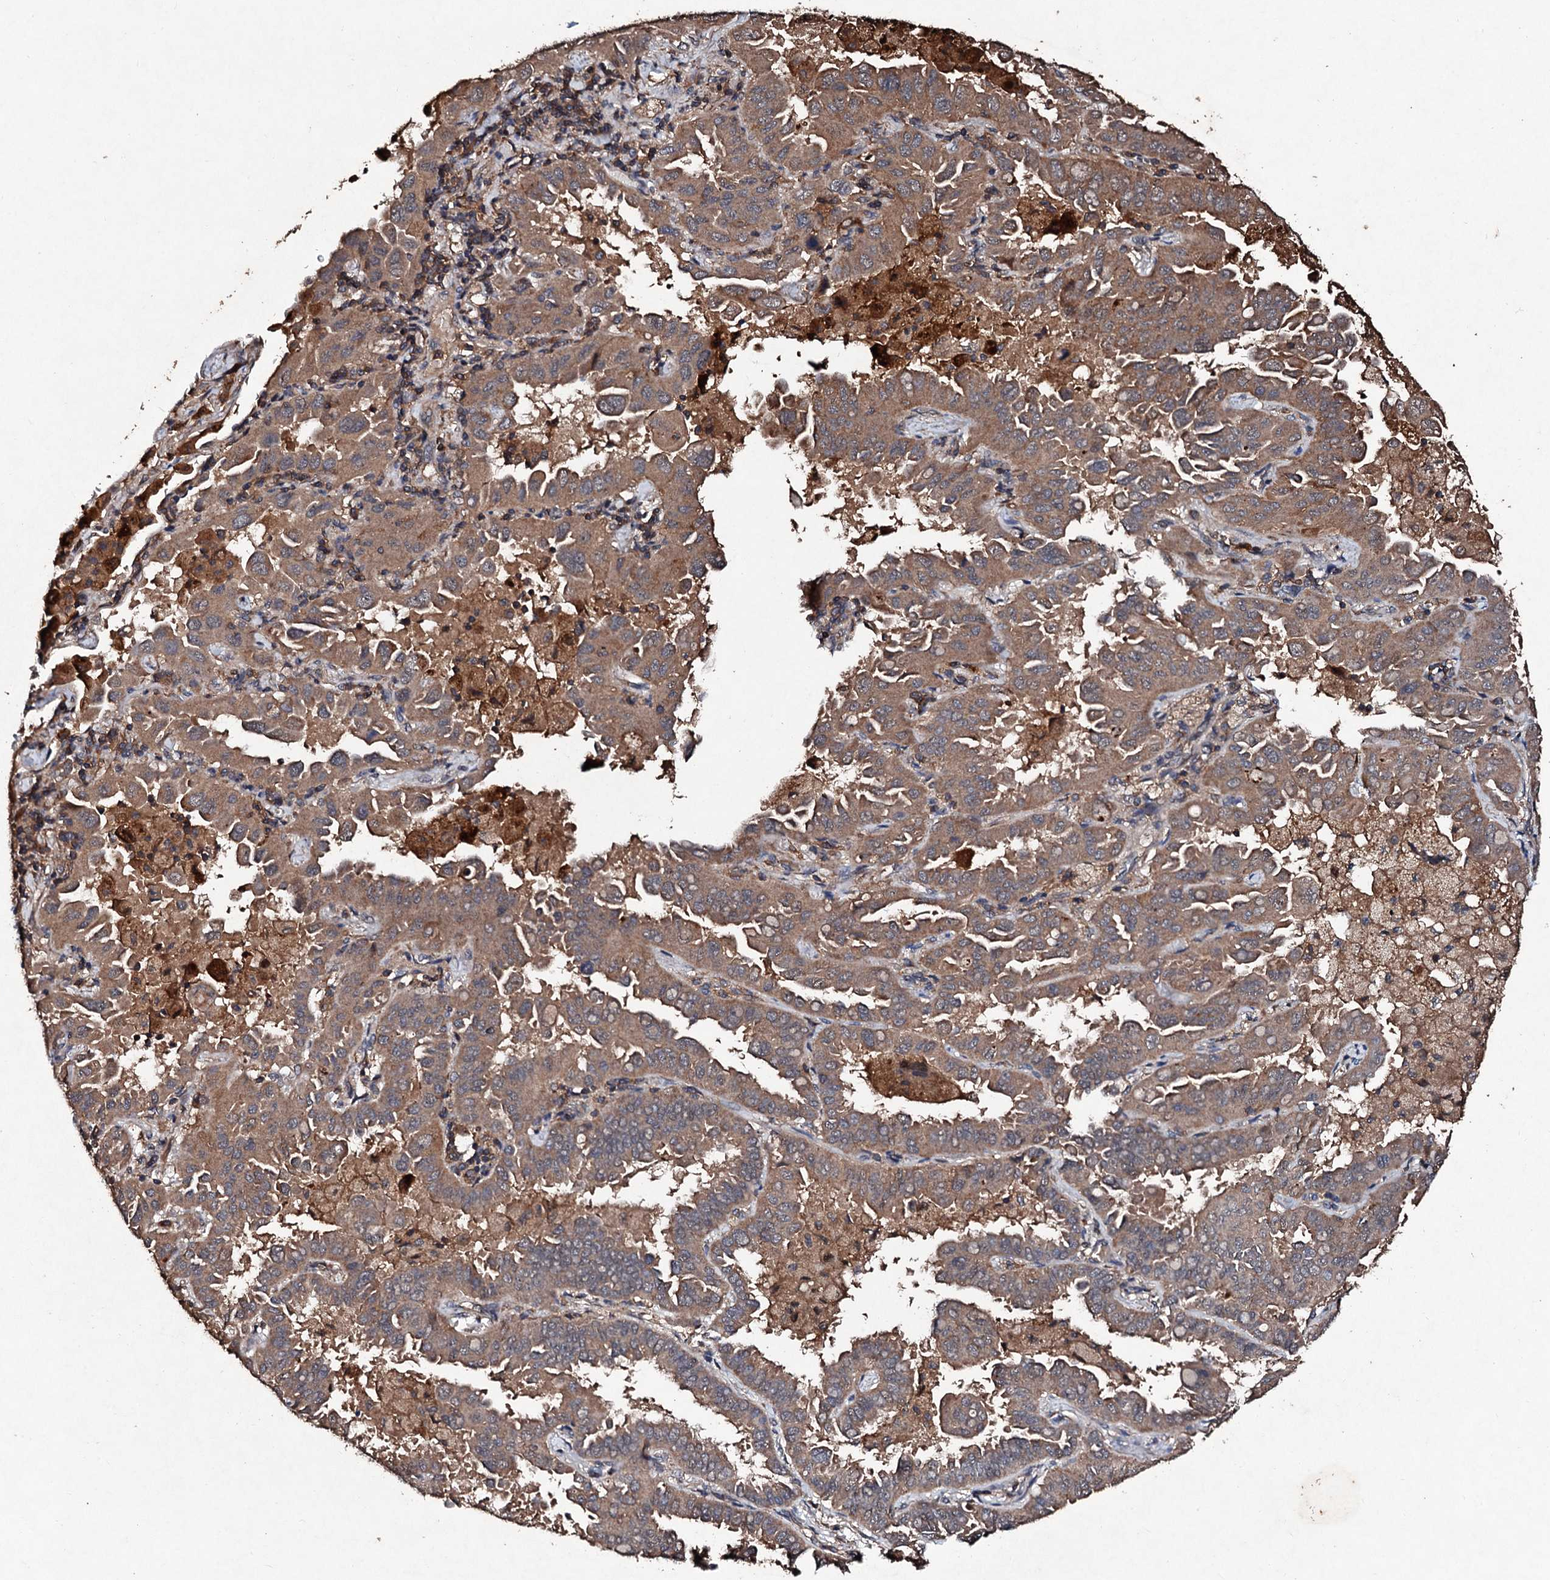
{"staining": {"intensity": "moderate", "quantity": ">75%", "location": "cytoplasmic/membranous"}, "tissue": "lung cancer", "cell_type": "Tumor cells", "image_type": "cancer", "snomed": [{"axis": "morphology", "description": "Adenocarcinoma, NOS"}, {"axis": "topography", "description": "Lung"}], "caption": "Adenocarcinoma (lung) was stained to show a protein in brown. There is medium levels of moderate cytoplasmic/membranous positivity in approximately >75% of tumor cells.", "gene": "KERA", "patient": {"sex": "male", "age": 64}}